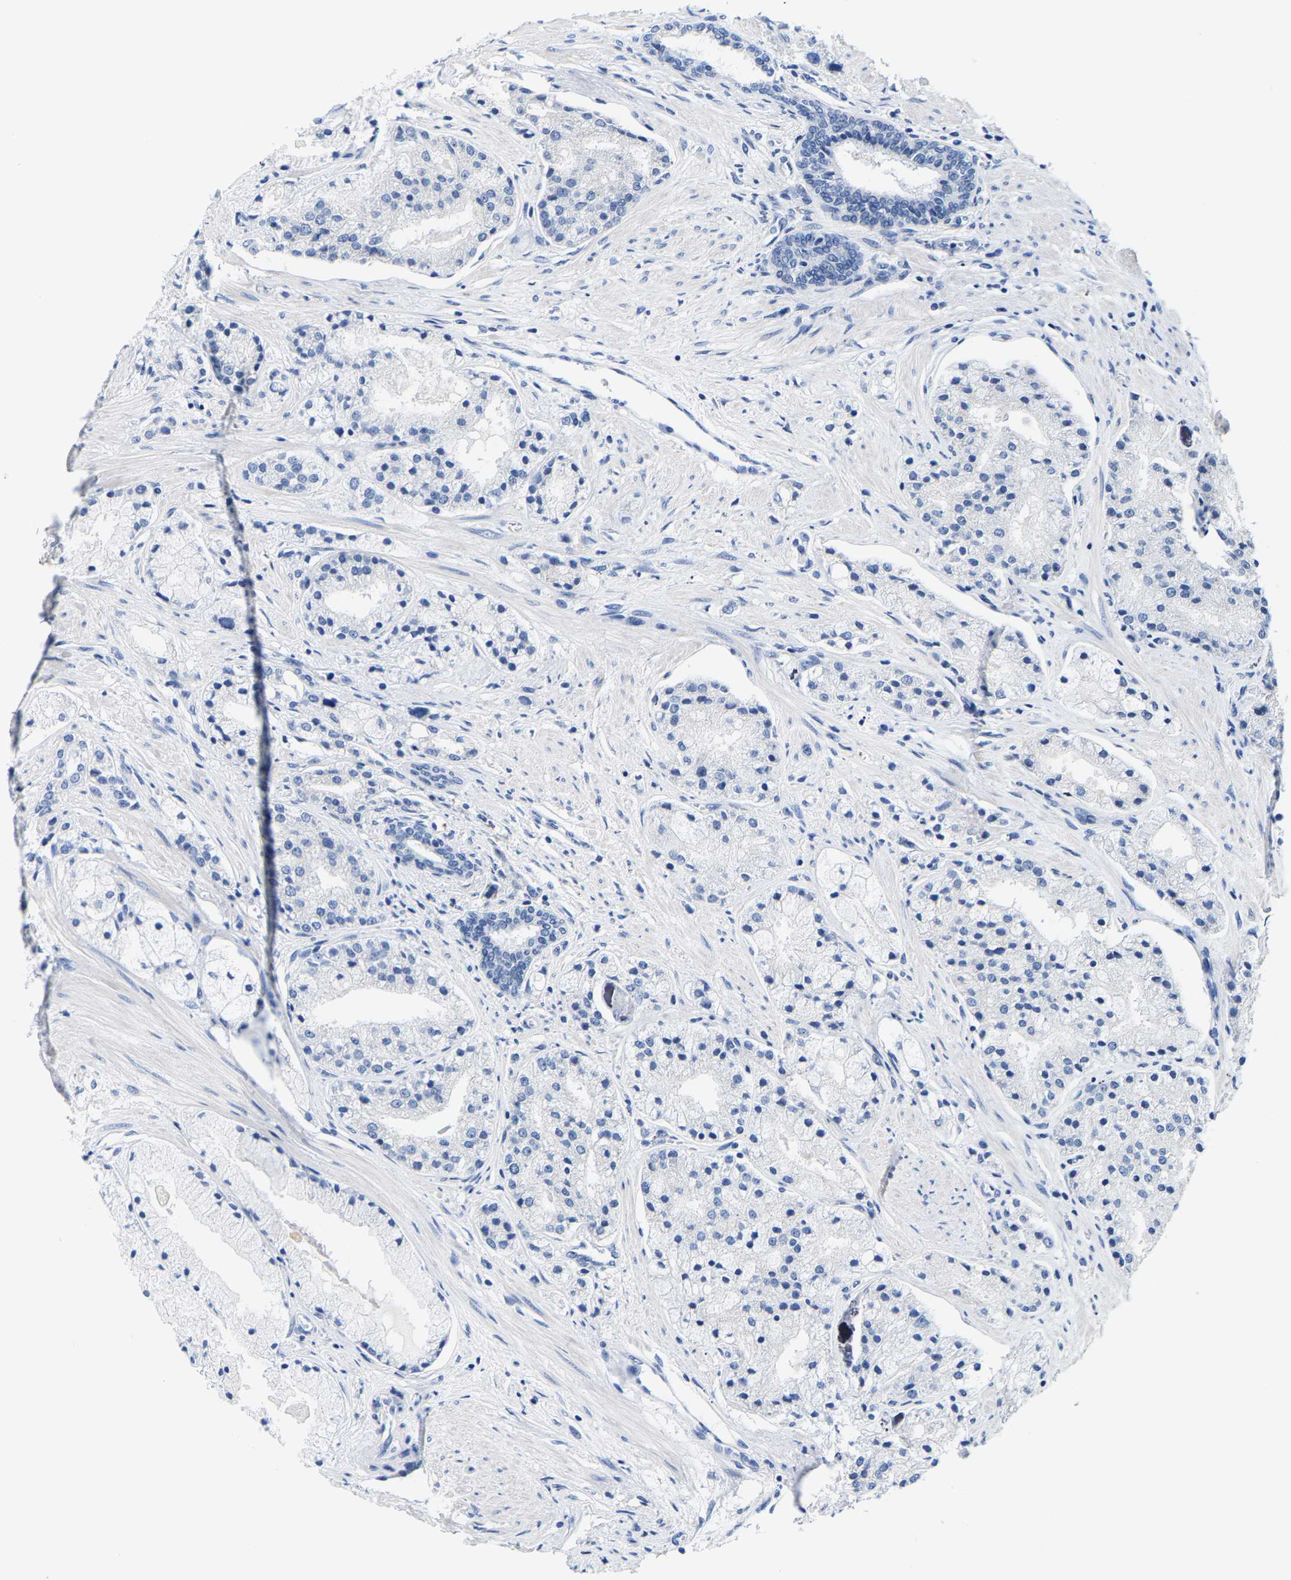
{"staining": {"intensity": "negative", "quantity": "none", "location": "none"}, "tissue": "prostate cancer", "cell_type": "Tumor cells", "image_type": "cancer", "snomed": [{"axis": "morphology", "description": "Adenocarcinoma, High grade"}, {"axis": "topography", "description": "Prostate"}], "caption": "Immunohistochemical staining of human adenocarcinoma (high-grade) (prostate) demonstrates no significant expression in tumor cells.", "gene": "KLHL1", "patient": {"sex": "male", "age": 50}}